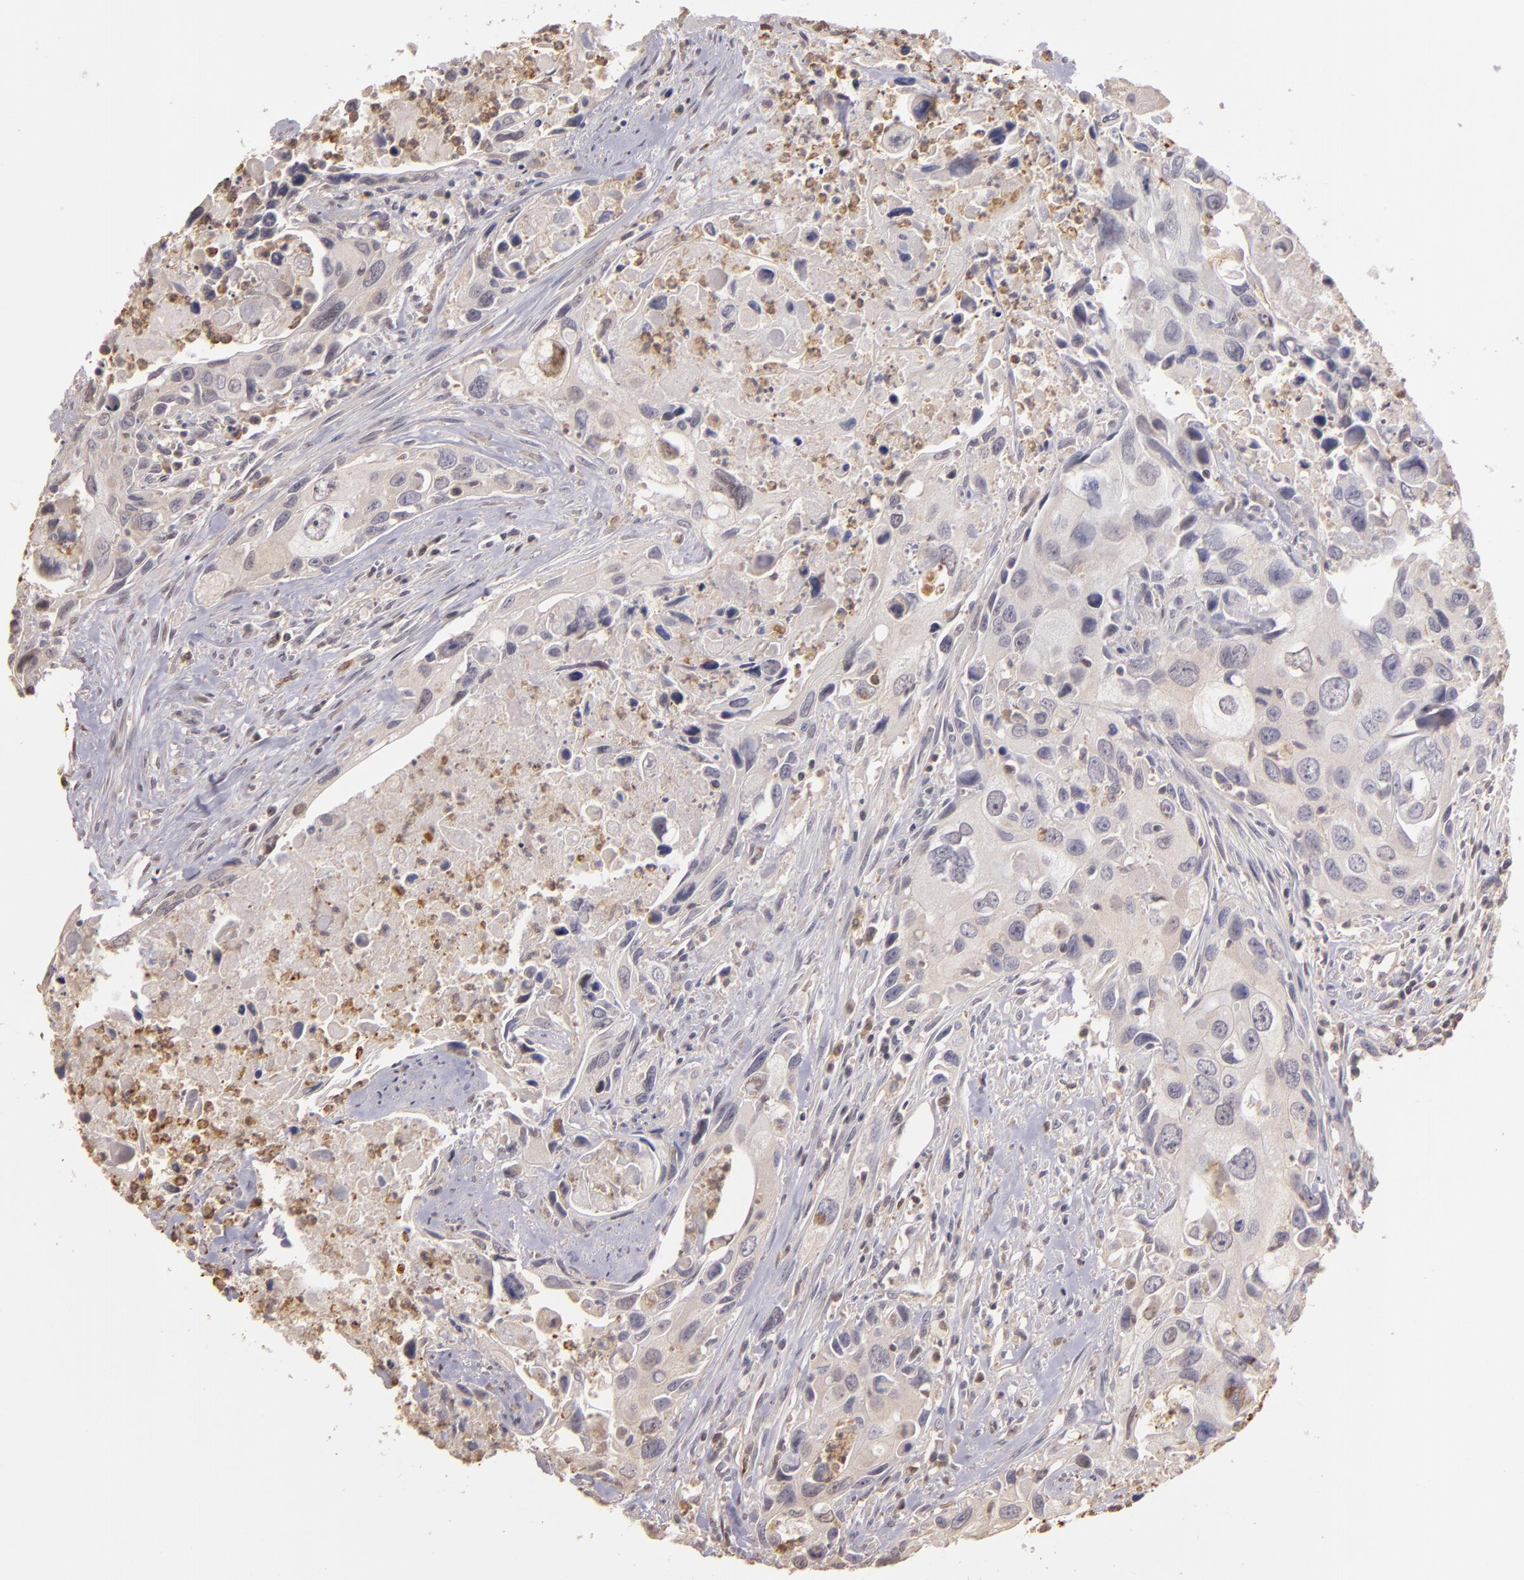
{"staining": {"intensity": "negative", "quantity": "none", "location": "none"}, "tissue": "urothelial cancer", "cell_type": "Tumor cells", "image_type": "cancer", "snomed": [{"axis": "morphology", "description": "Urothelial carcinoma, High grade"}, {"axis": "topography", "description": "Urinary bladder"}], "caption": "High power microscopy photomicrograph of an immunohistochemistry image of urothelial carcinoma (high-grade), revealing no significant staining in tumor cells.", "gene": "ARPC2", "patient": {"sex": "male", "age": 71}}